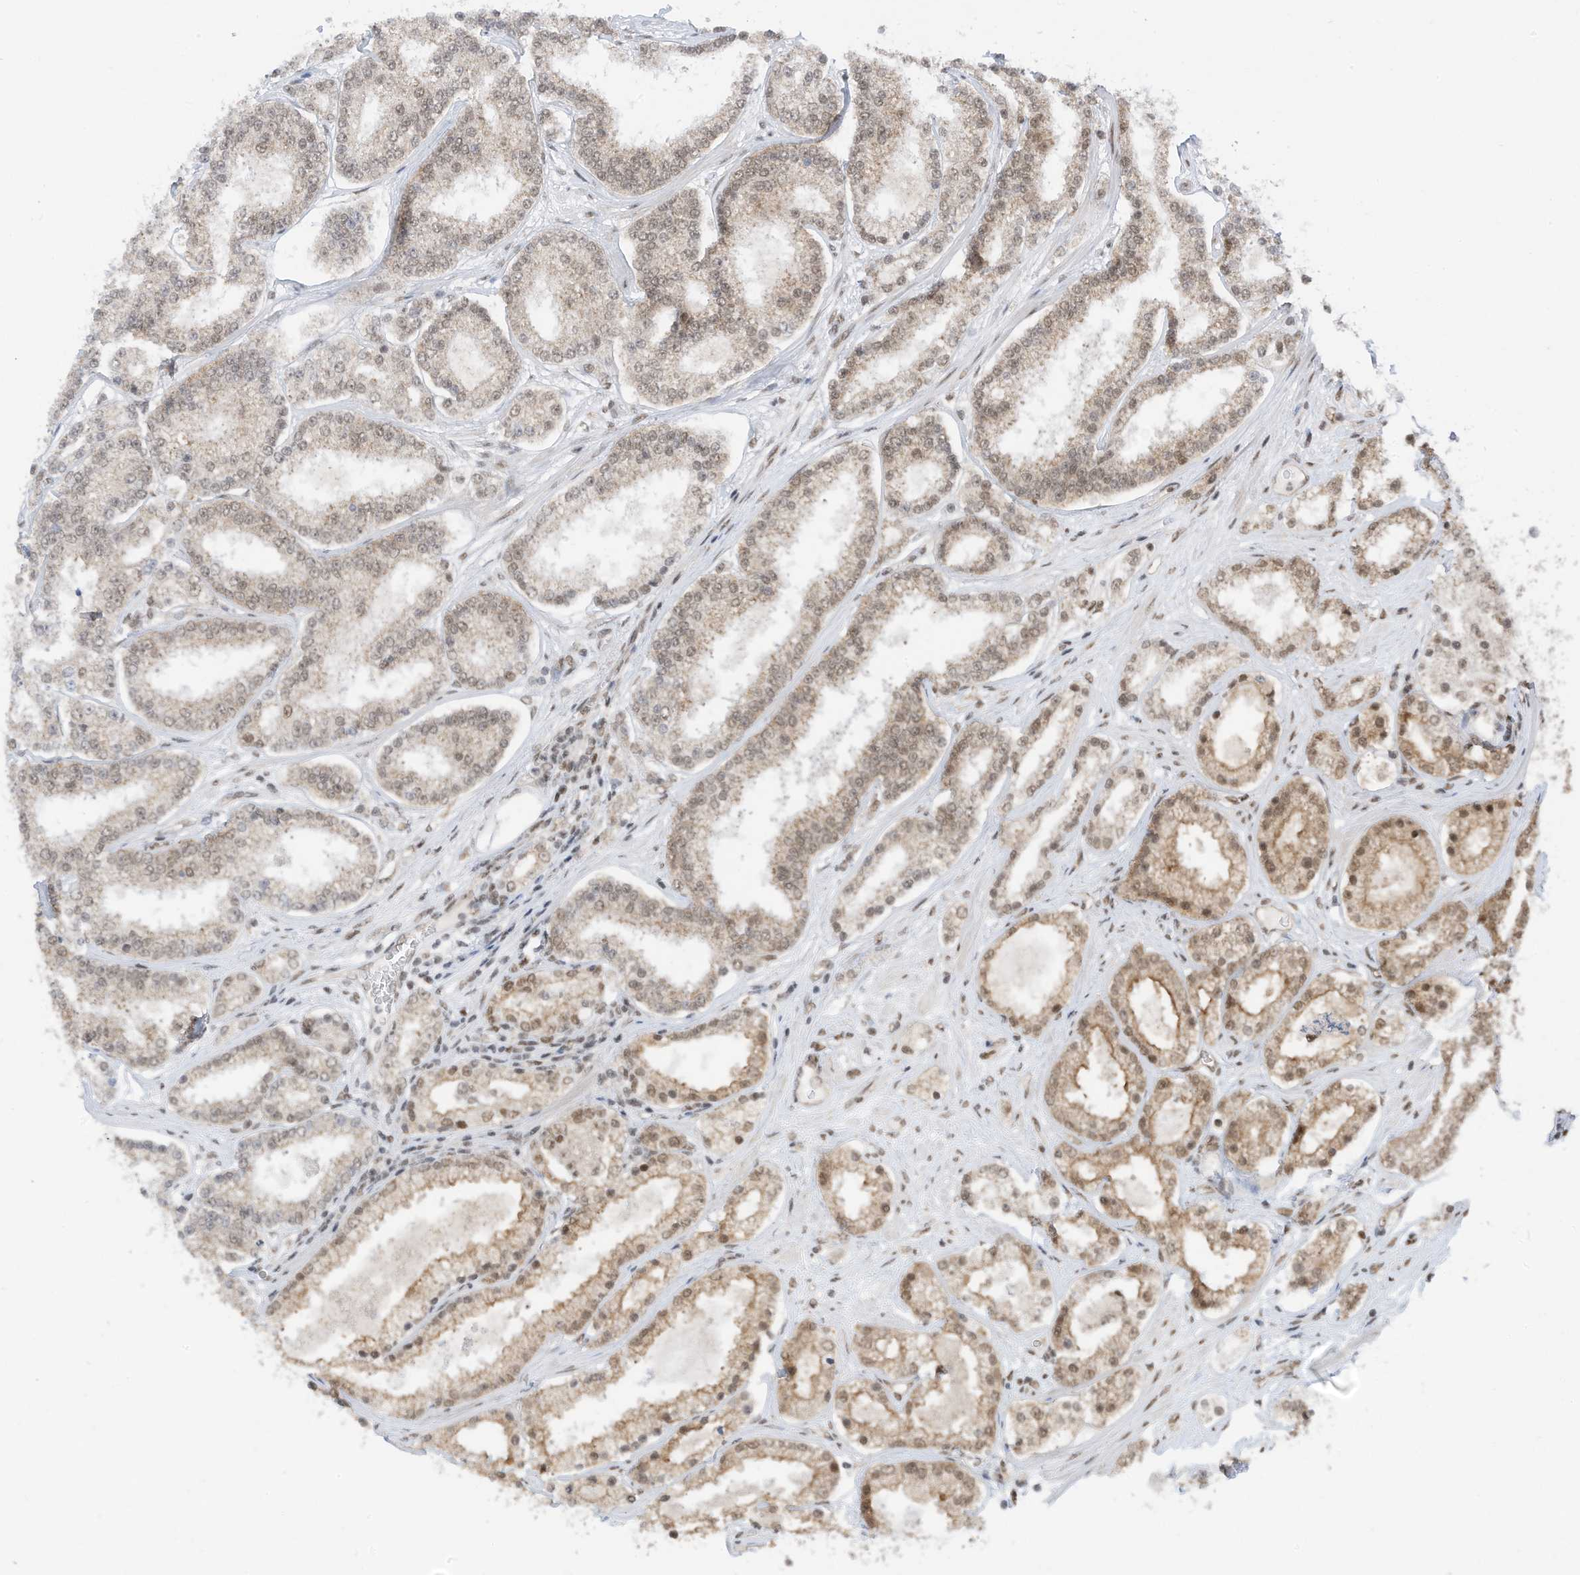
{"staining": {"intensity": "weak", "quantity": "<25%", "location": "nuclear"}, "tissue": "prostate cancer", "cell_type": "Tumor cells", "image_type": "cancer", "snomed": [{"axis": "morphology", "description": "Normal tissue, NOS"}, {"axis": "morphology", "description": "Adenocarcinoma, High grade"}, {"axis": "topography", "description": "Prostate"}], "caption": "IHC micrograph of prostate adenocarcinoma (high-grade) stained for a protein (brown), which demonstrates no positivity in tumor cells. Nuclei are stained in blue.", "gene": "AURKAIP1", "patient": {"sex": "male", "age": 83}}